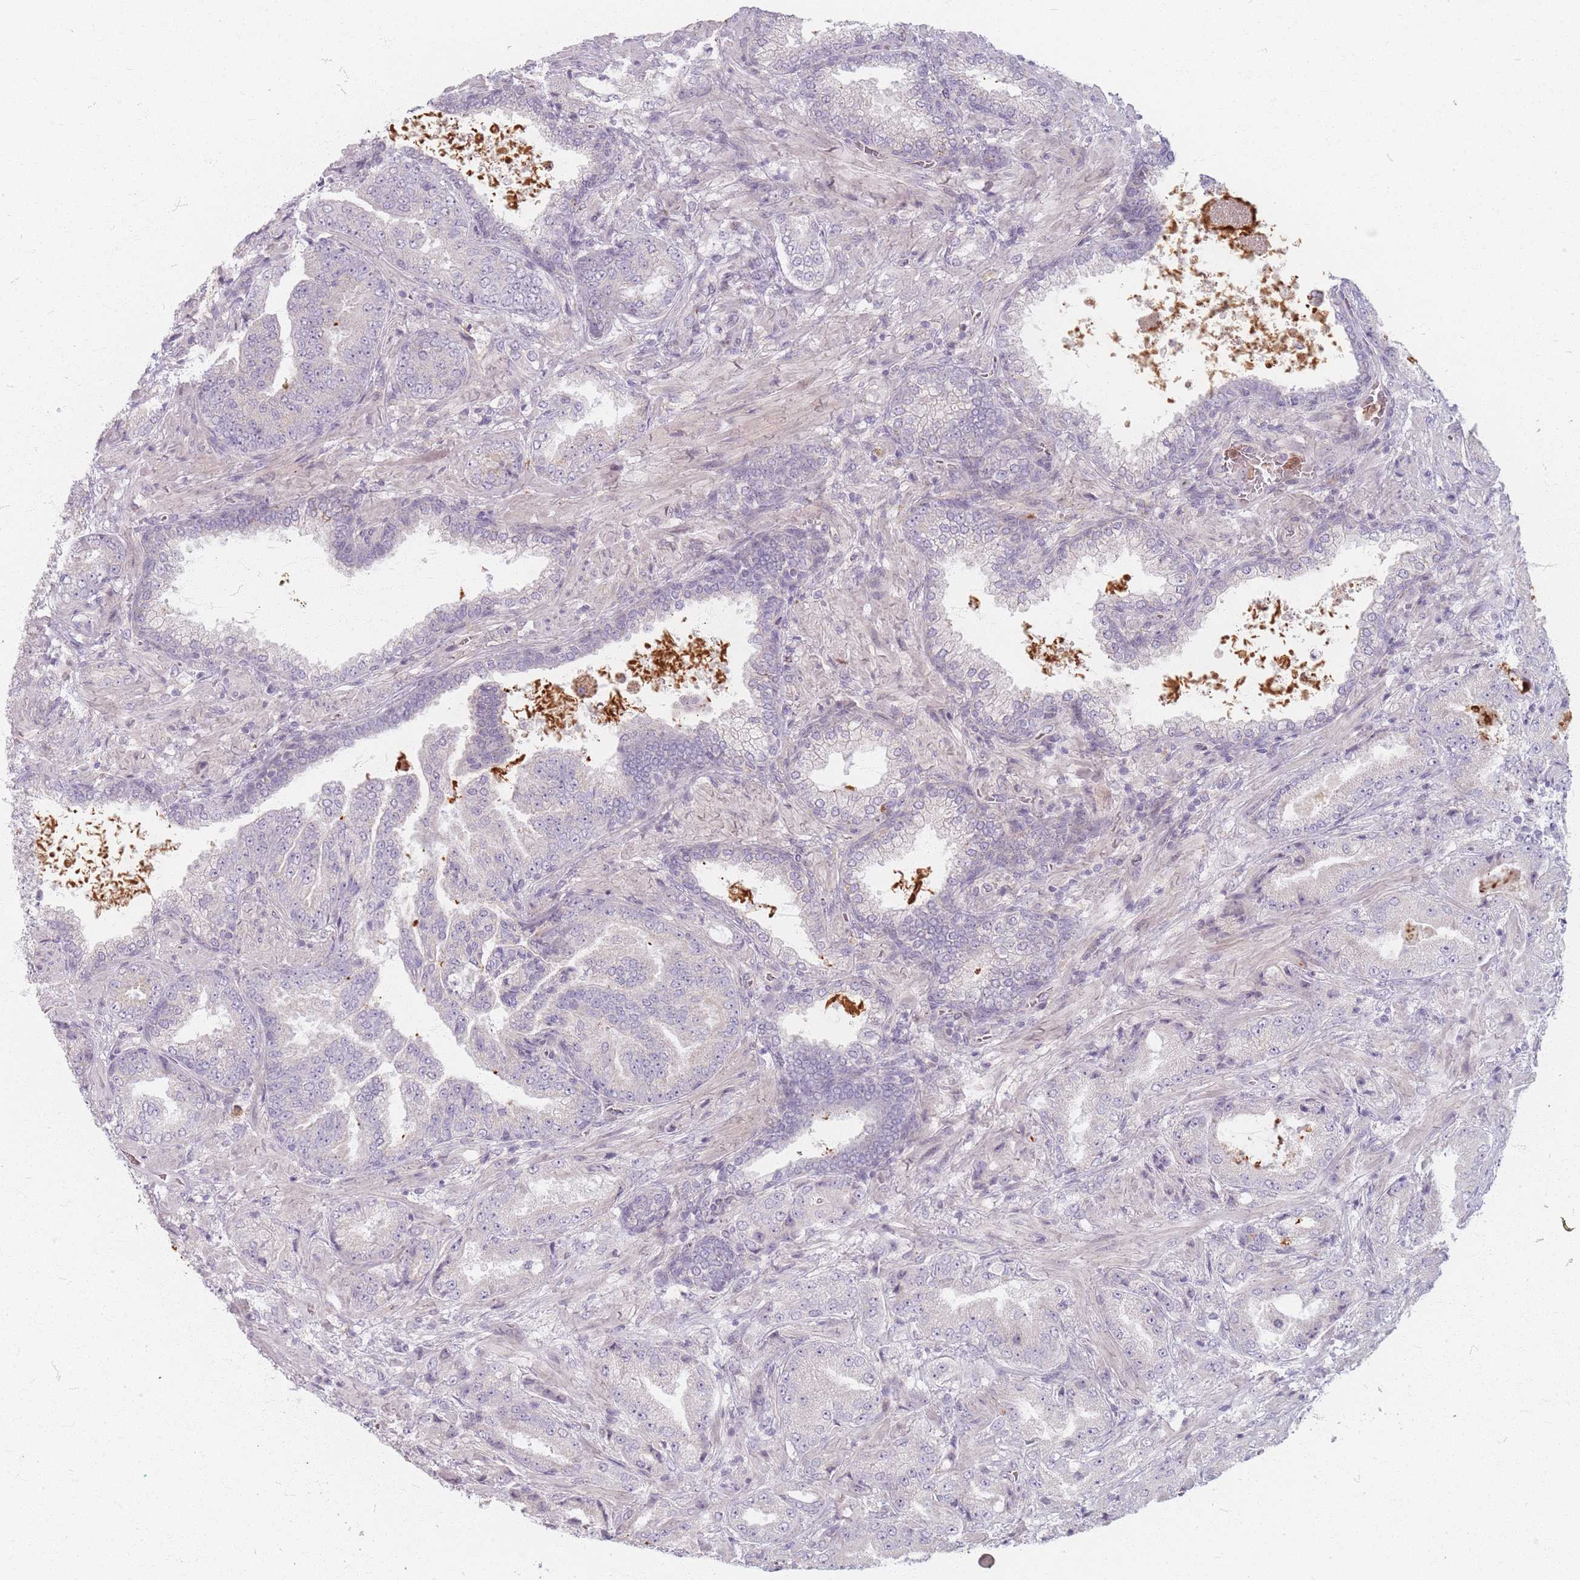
{"staining": {"intensity": "negative", "quantity": "none", "location": "none"}, "tissue": "prostate cancer", "cell_type": "Tumor cells", "image_type": "cancer", "snomed": [{"axis": "morphology", "description": "Adenocarcinoma, High grade"}, {"axis": "topography", "description": "Prostate"}], "caption": "High power microscopy image of an immunohistochemistry (IHC) photomicrograph of prostate cancer (high-grade adenocarcinoma), revealing no significant expression in tumor cells.", "gene": "CHCHD7", "patient": {"sex": "male", "age": 68}}